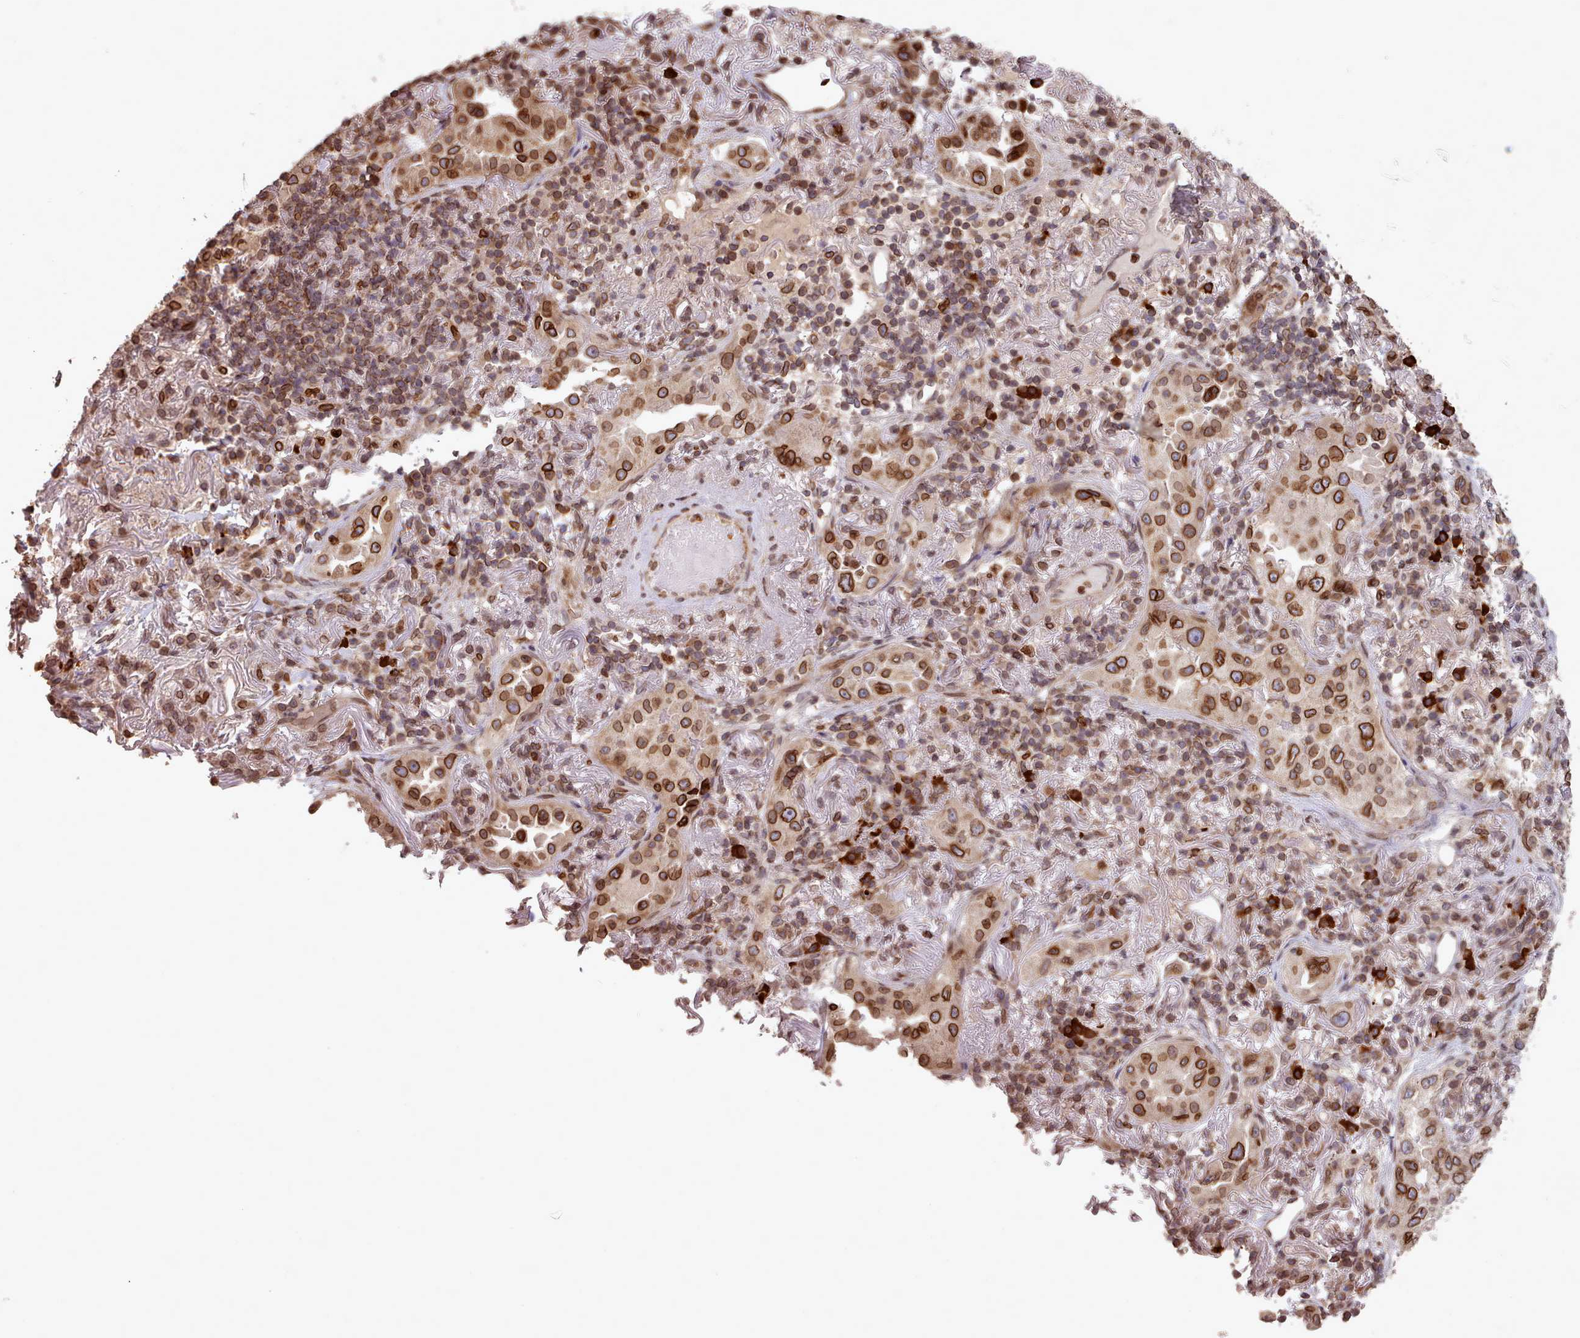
{"staining": {"intensity": "strong", "quantity": ">75%", "location": "cytoplasmic/membranous,nuclear"}, "tissue": "lung cancer", "cell_type": "Tumor cells", "image_type": "cancer", "snomed": [{"axis": "morphology", "description": "Adenocarcinoma, NOS"}, {"axis": "topography", "description": "Lung"}], "caption": "Tumor cells demonstrate high levels of strong cytoplasmic/membranous and nuclear expression in about >75% of cells in lung adenocarcinoma.", "gene": "TOR1AIP1", "patient": {"sex": "female", "age": 69}}